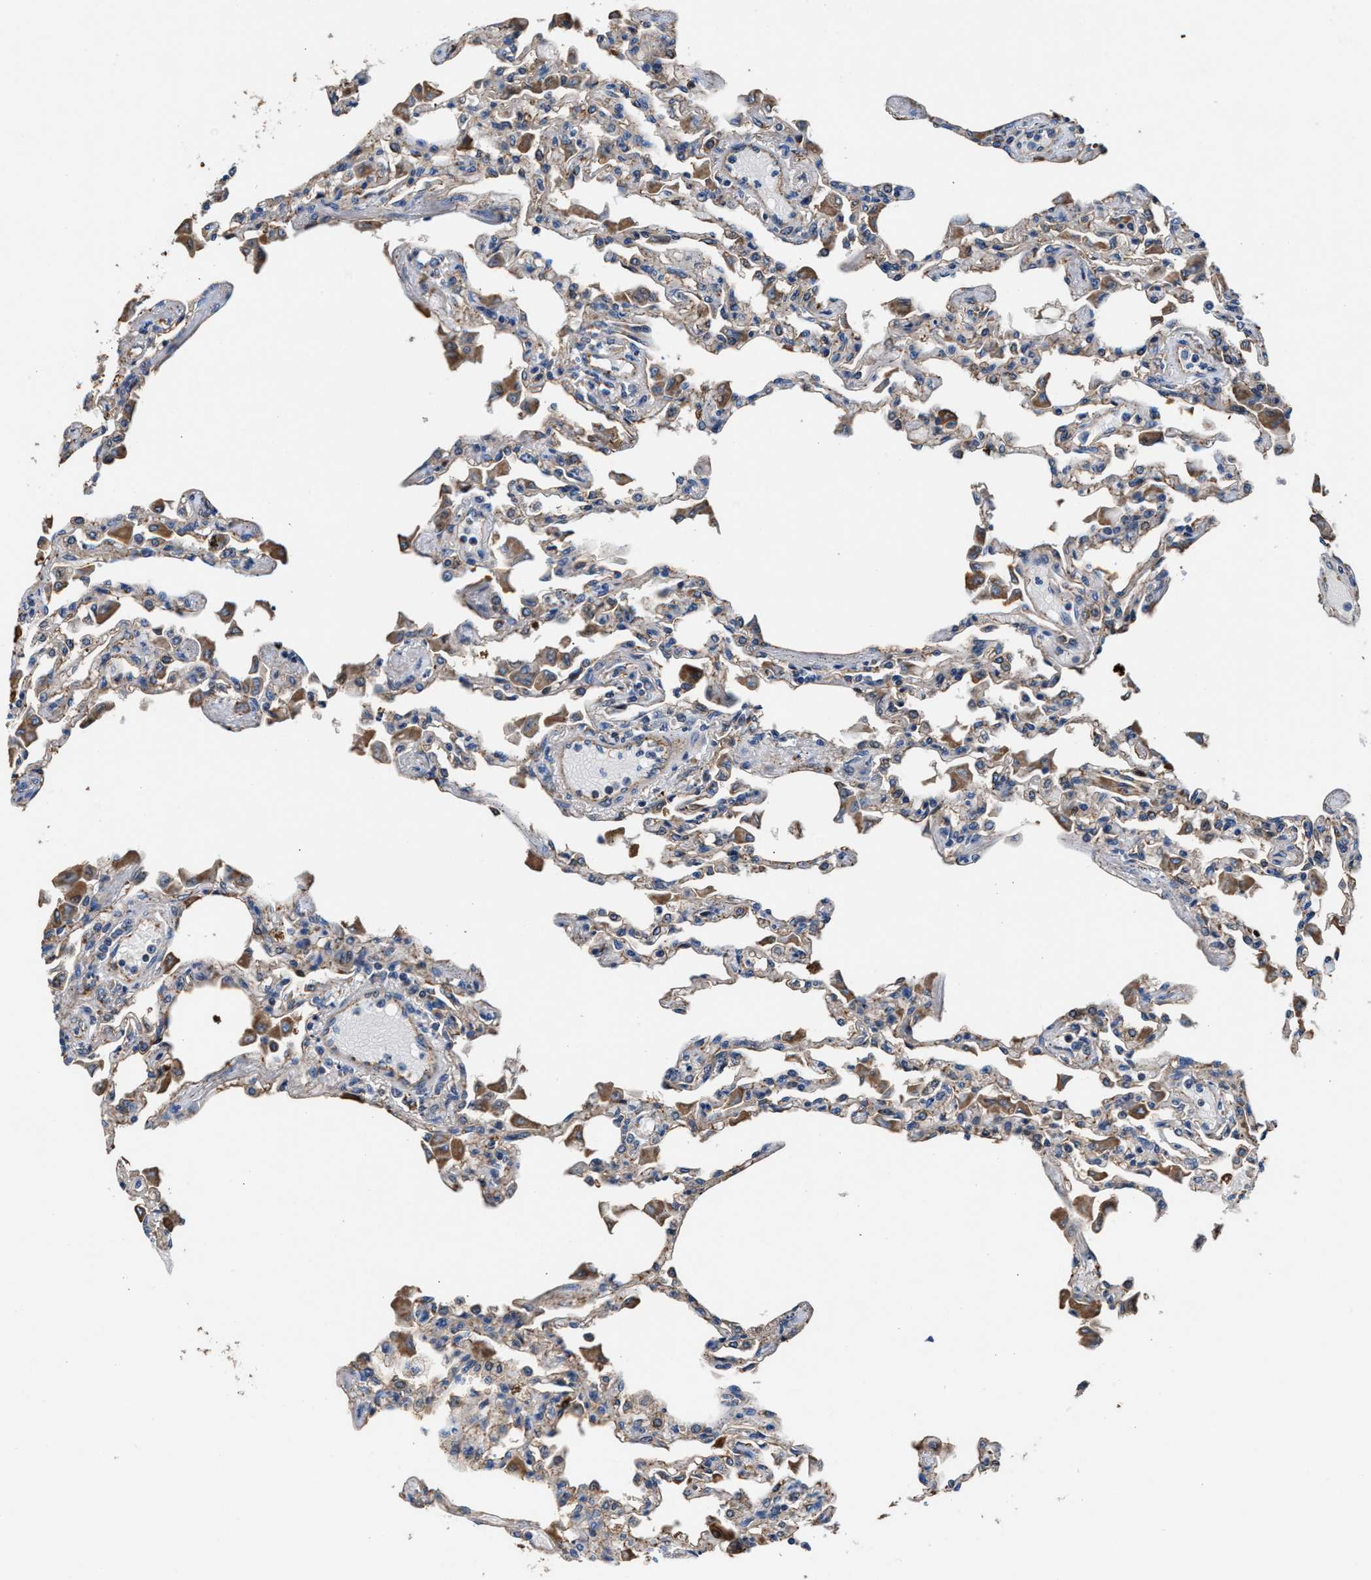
{"staining": {"intensity": "weak", "quantity": "<25%", "location": "cytoplasmic/membranous"}, "tissue": "lung", "cell_type": "Alveolar cells", "image_type": "normal", "snomed": [{"axis": "morphology", "description": "Normal tissue, NOS"}, {"axis": "topography", "description": "Bronchus"}, {"axis": "topography", "description": "Lung"}], "caption": "Immunohistochemical staining of unremarkable lung exhibits no significant staining in alveolar cells. The staining was performed using DAB to visualize the protein expression in brown, while the nuclei were stained in blue with hematoxylin (Magnification: 20x).", "gene": "PPP1R9B", "patient": {"sex": "female", "age": 49}}